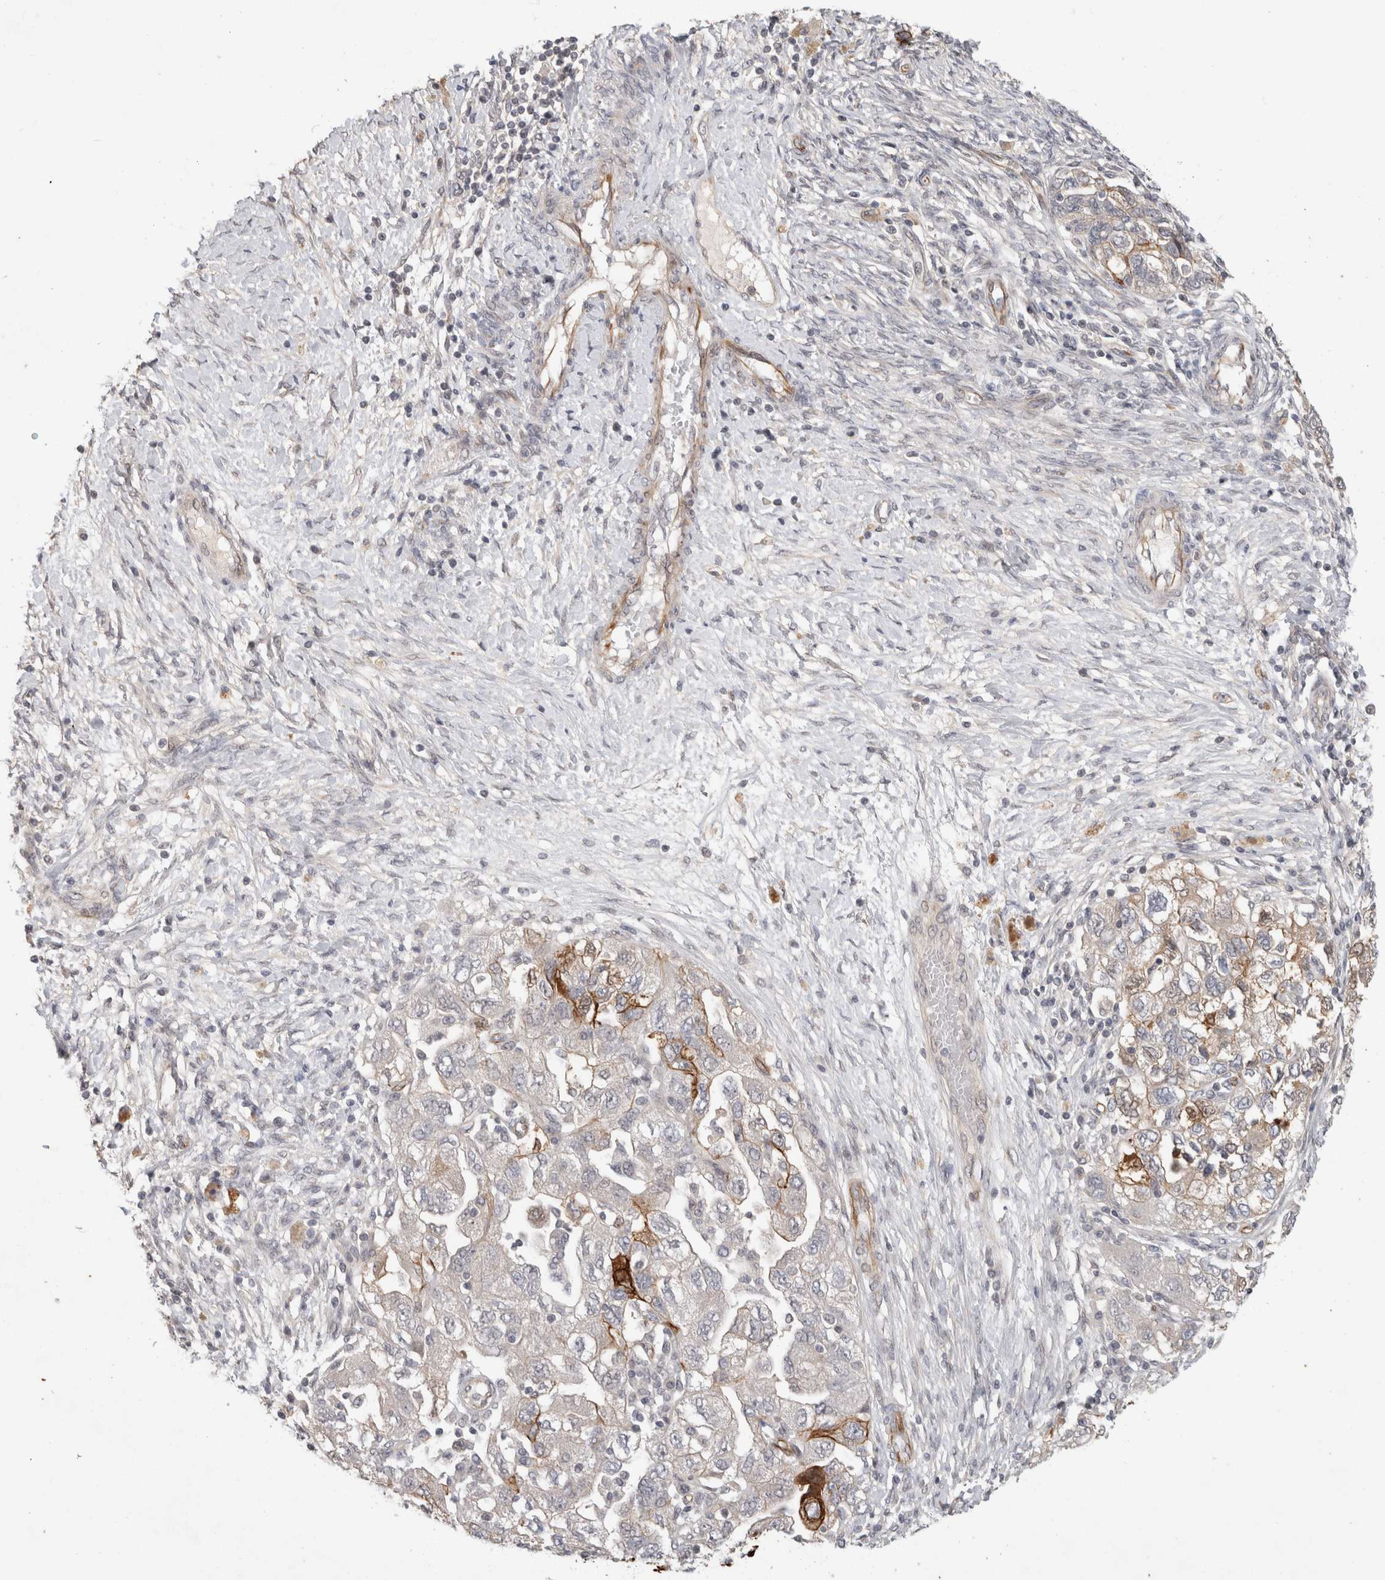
{"staining": {"intensity": "weak", "quantity": "<25%", "location": "cytoplasmic/membranous"}, "tissue": "ovarian cancer", "cell_type": "Tumor cells", "image_type": "cancer", "snomed": [{"axis": "morphology", "description": "Carcinoma, NOS"}, {"axis": "morphology", "description": "Cystadenocarcinoma, serous, NOS"}, {"axis": "topography", "description": "Ovary"}], "caption": "Immunohistochemical staining of ovarian carcinoma demonstrates no significant expression in tumor cells.", "gene": "CRISPLD1", "patient": {"sex": "female", "age": 69}}